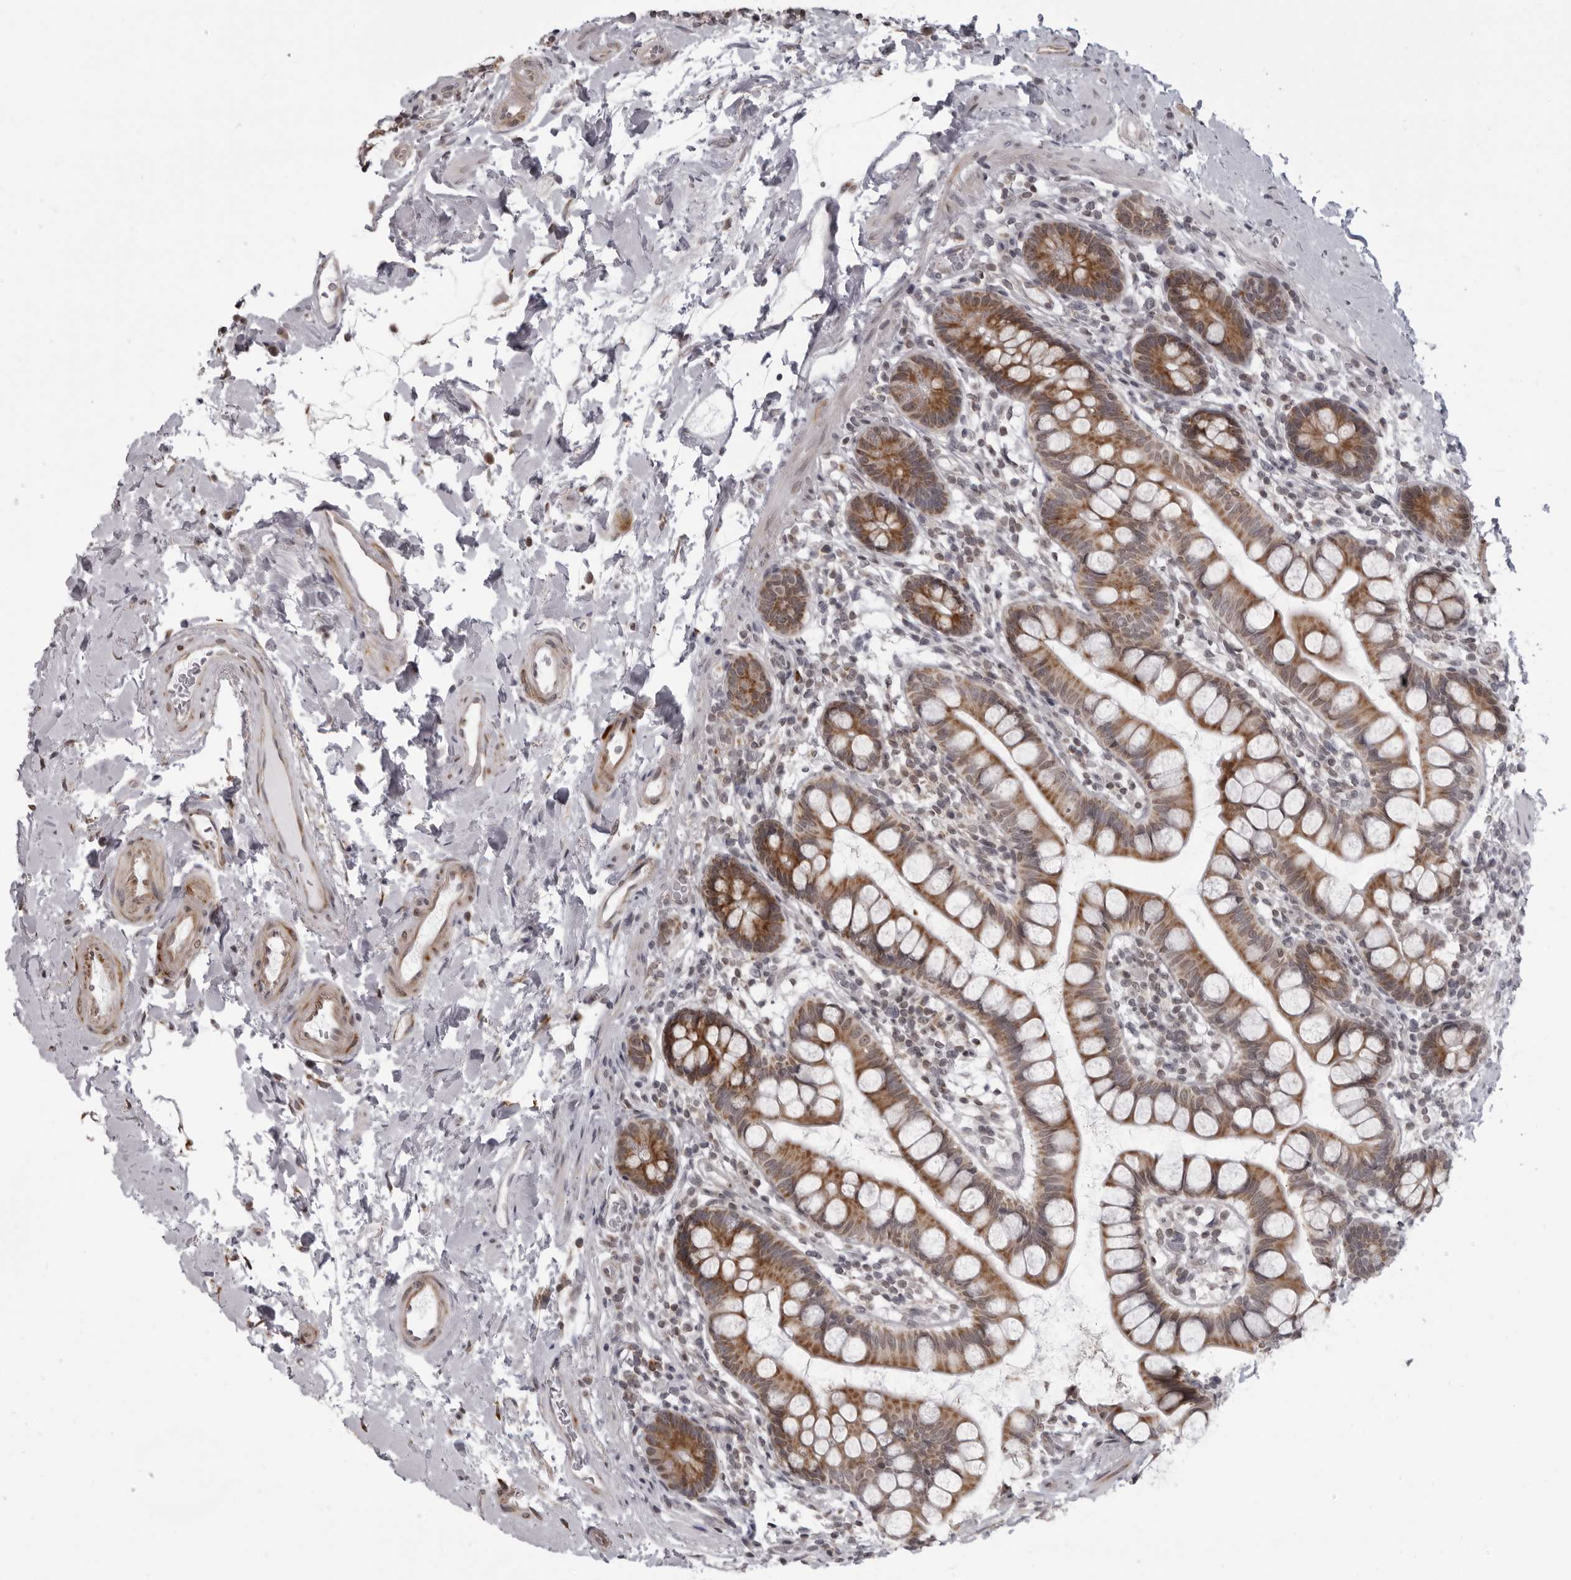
{"staining": {"intensity": "moderate", "quantity": ">75%", "location": "cytoplasmic/membranous,nuclear"}, "tissue": "small intestine", "cell_type": "Glandular cells", "image_type": "normal", "snomed": [{"axis": "morphology", "description": "Normal tissue, NOS"}, {"axis": "topography", "description": "Small intestine"}], "caption": "Moderate cytoplasmic/membranous,nuclear positivity is identified in about >75% of glandular cells in normal small intestine. (DAB (3,3'-diaminobenzidine) IHC with brightfield microscopy, high magnification).", "gene": "RTCA", "patient": {"sex": "female", "age": 84}}